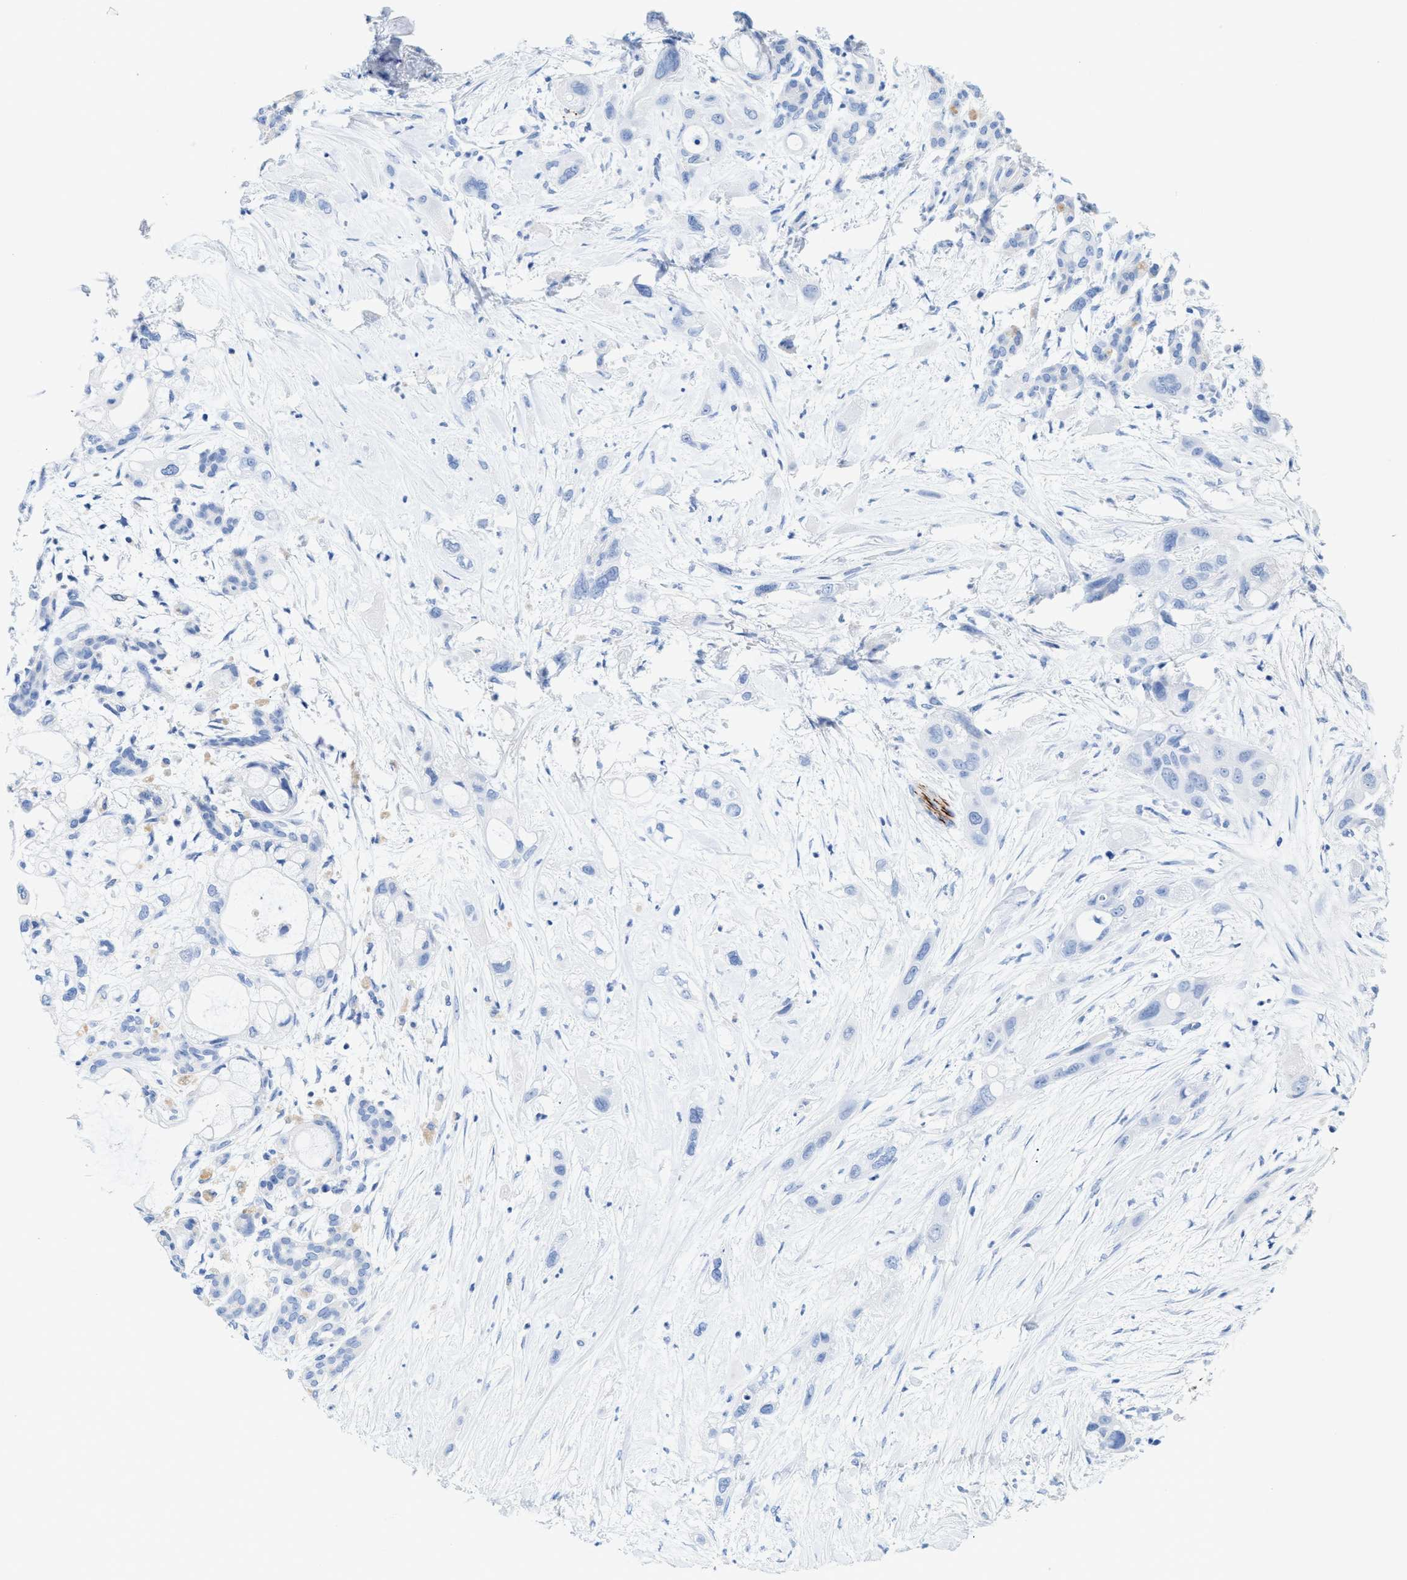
{"staining": {"intensity": "negative", "quantity": "none", "location": "none"}, "tissue": "pancreatic cancer", "cell_type": "Tumor cells", "image_type": "cancer", "snomed": [{"axis": "morphology", "description": "Adenocarcinoma, NOS"}, {"axis": "topography", "description": "Pancreas"}], "caption": "Tumor cells are negative for brown protein staining in pancreatic cancer (adenocarcinoma). The staining is performed using DAB brown chromogen with nuclei counter-stained in using hematoxylin.", "gene": "ANKFN1", "patient": {"sex": "male", "age": 59}}